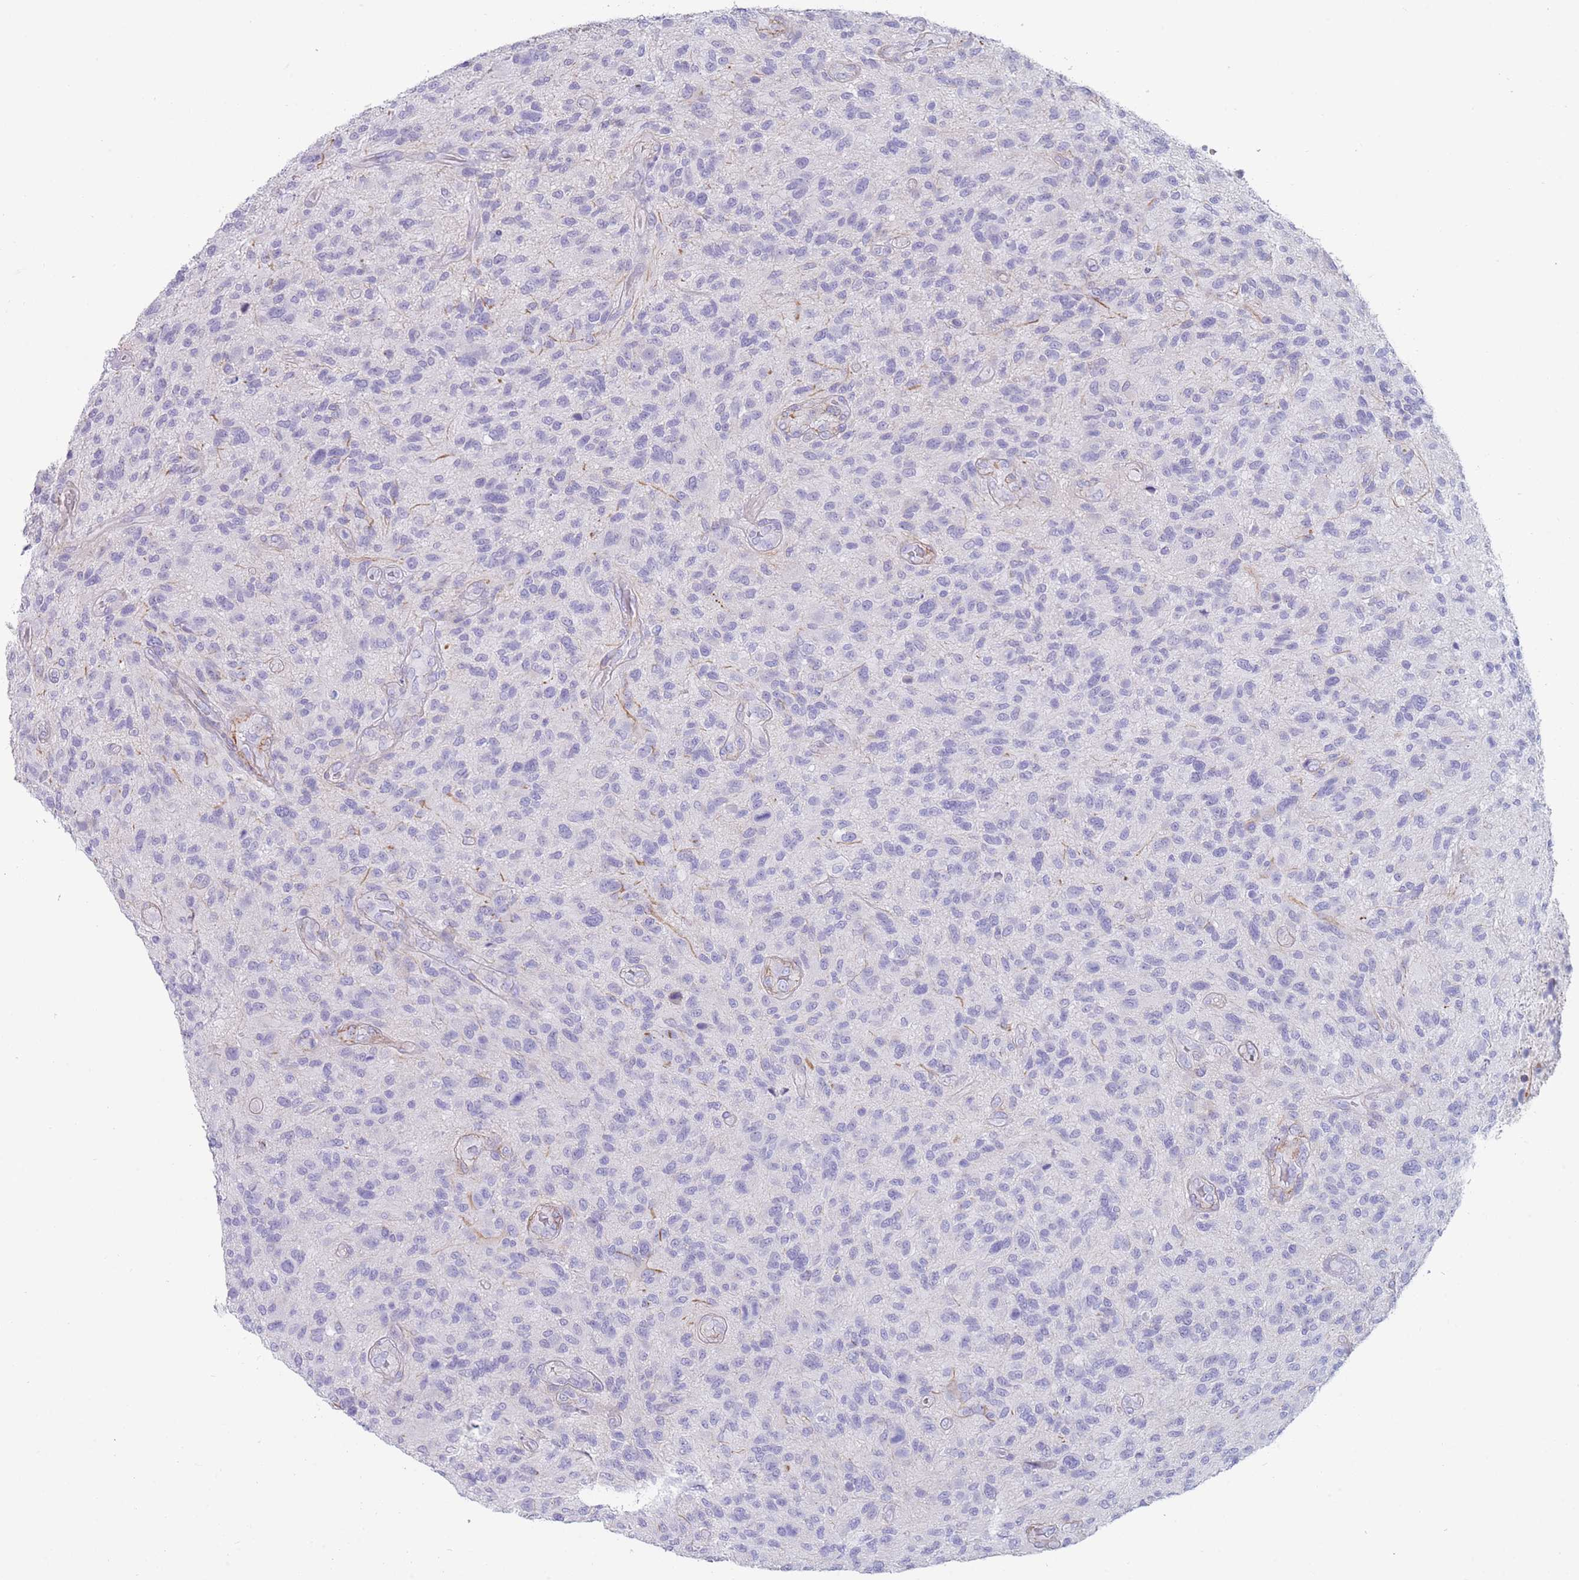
{"staining": {"intensity": "negative", "quantity": "none", "location": "none"}, "tissue": "glioma", "cell_type": "Tumor cells", "image_type": "cancer", "snomed": [{"axis": "morphology", "description": "Glioma, malignant, High grade"}, {"axis": "topography", "description": "Brain"}], "caption": "The photomicrograph demonstrates no staining of tumor cells in glioma.", "gene": "FPGS", "patient": {"sex": "male", "age": 47}}